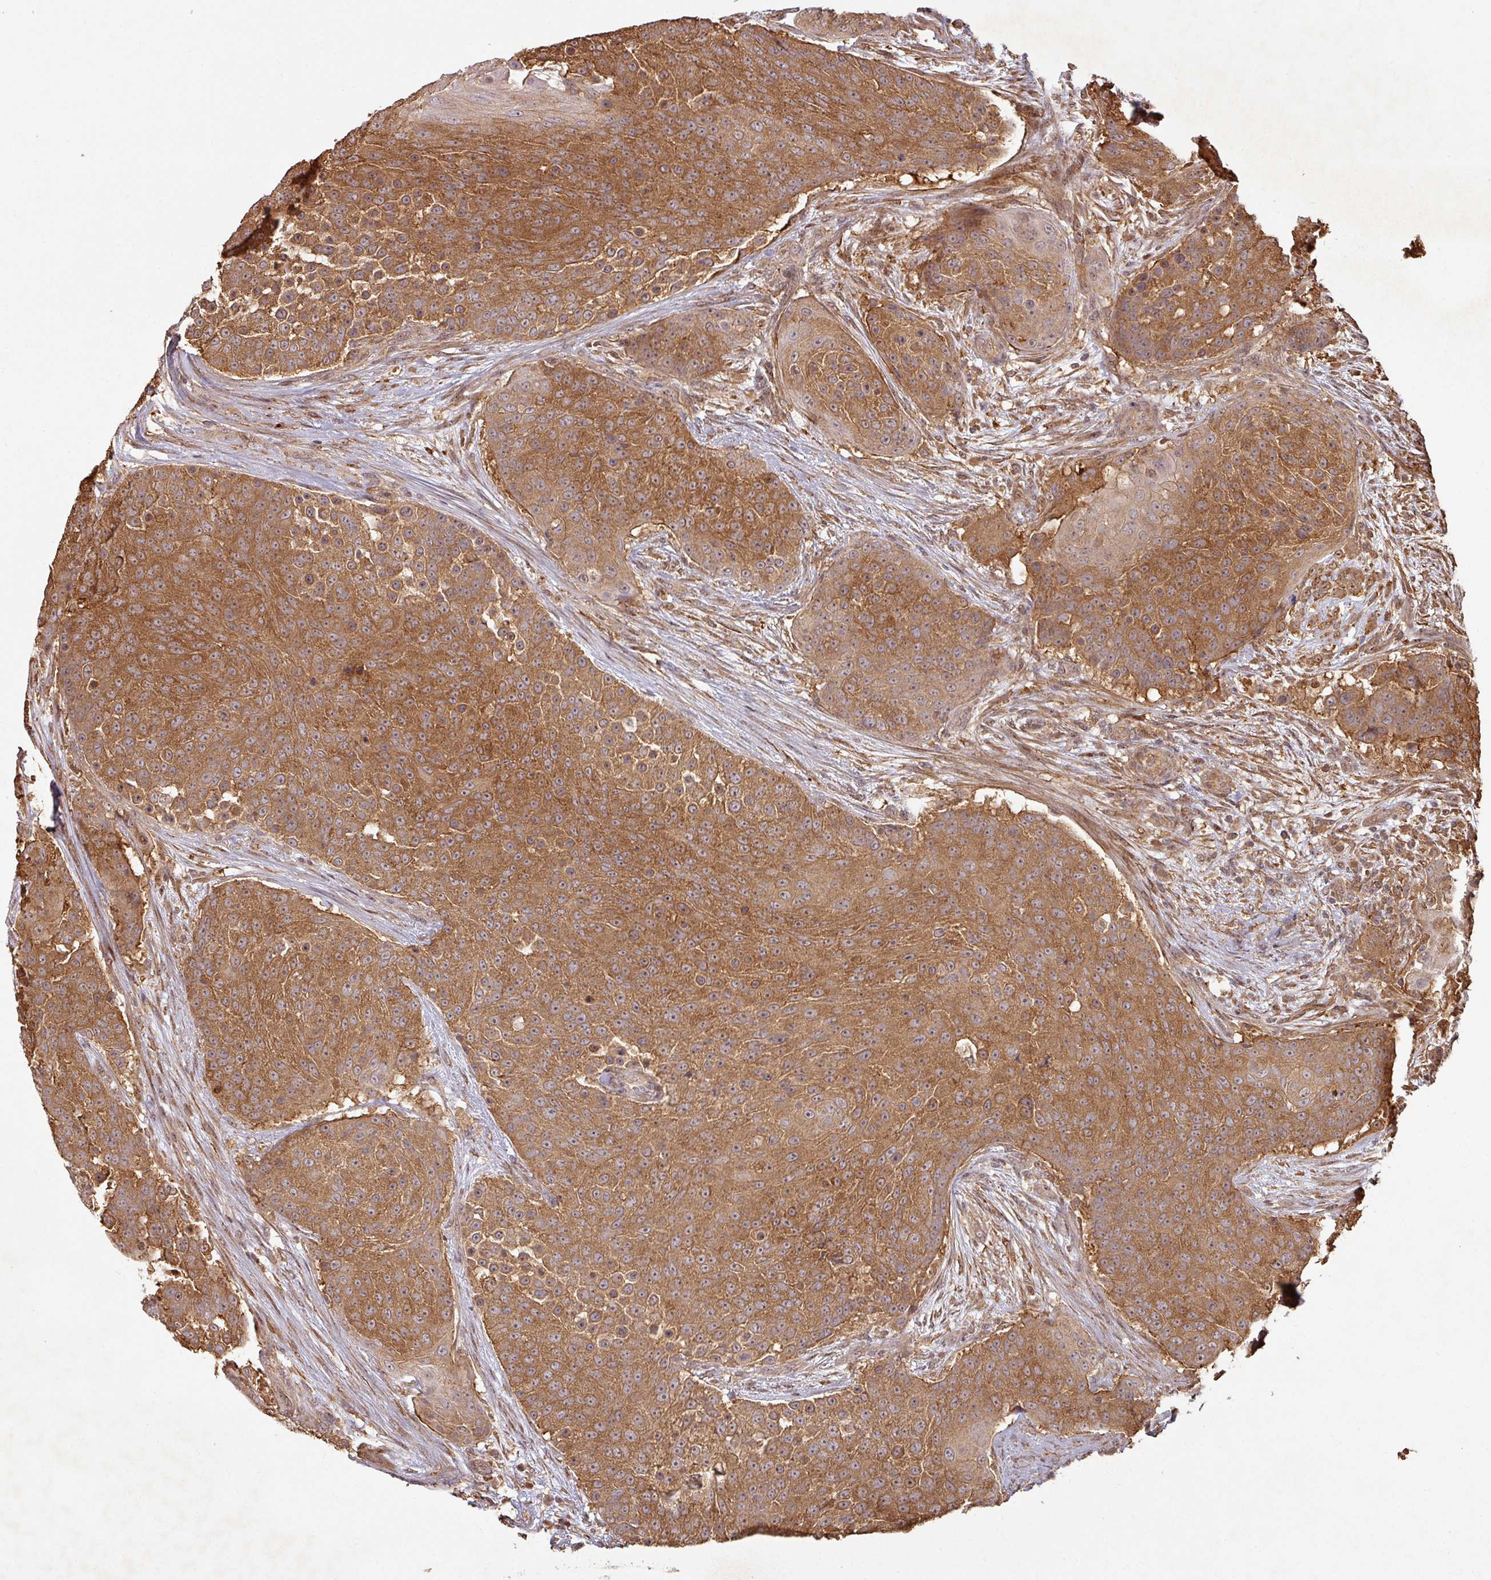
{"staining": {"intensity": "moderate", "quantity": ">75%", "location": "cytoplasmic/membranous,nuclear"}, "tissue": "urothelial cancer", "cell_type": "Tumor cells", "image_type": "cancer", "snomed": [{"axis": "morphology", "description": "Urothelial carcinoma, High grade"}, {"axis": "topography", "description": "Urinary bladder"}], "caption": "The immunohistochemical stain shows moderate cytoplasmic/membranous and nuclear staining in tumor cells of urothelial cancer tissue.", "gene": "ZNF322", "patient": {"sex": "female", "age": 63}}